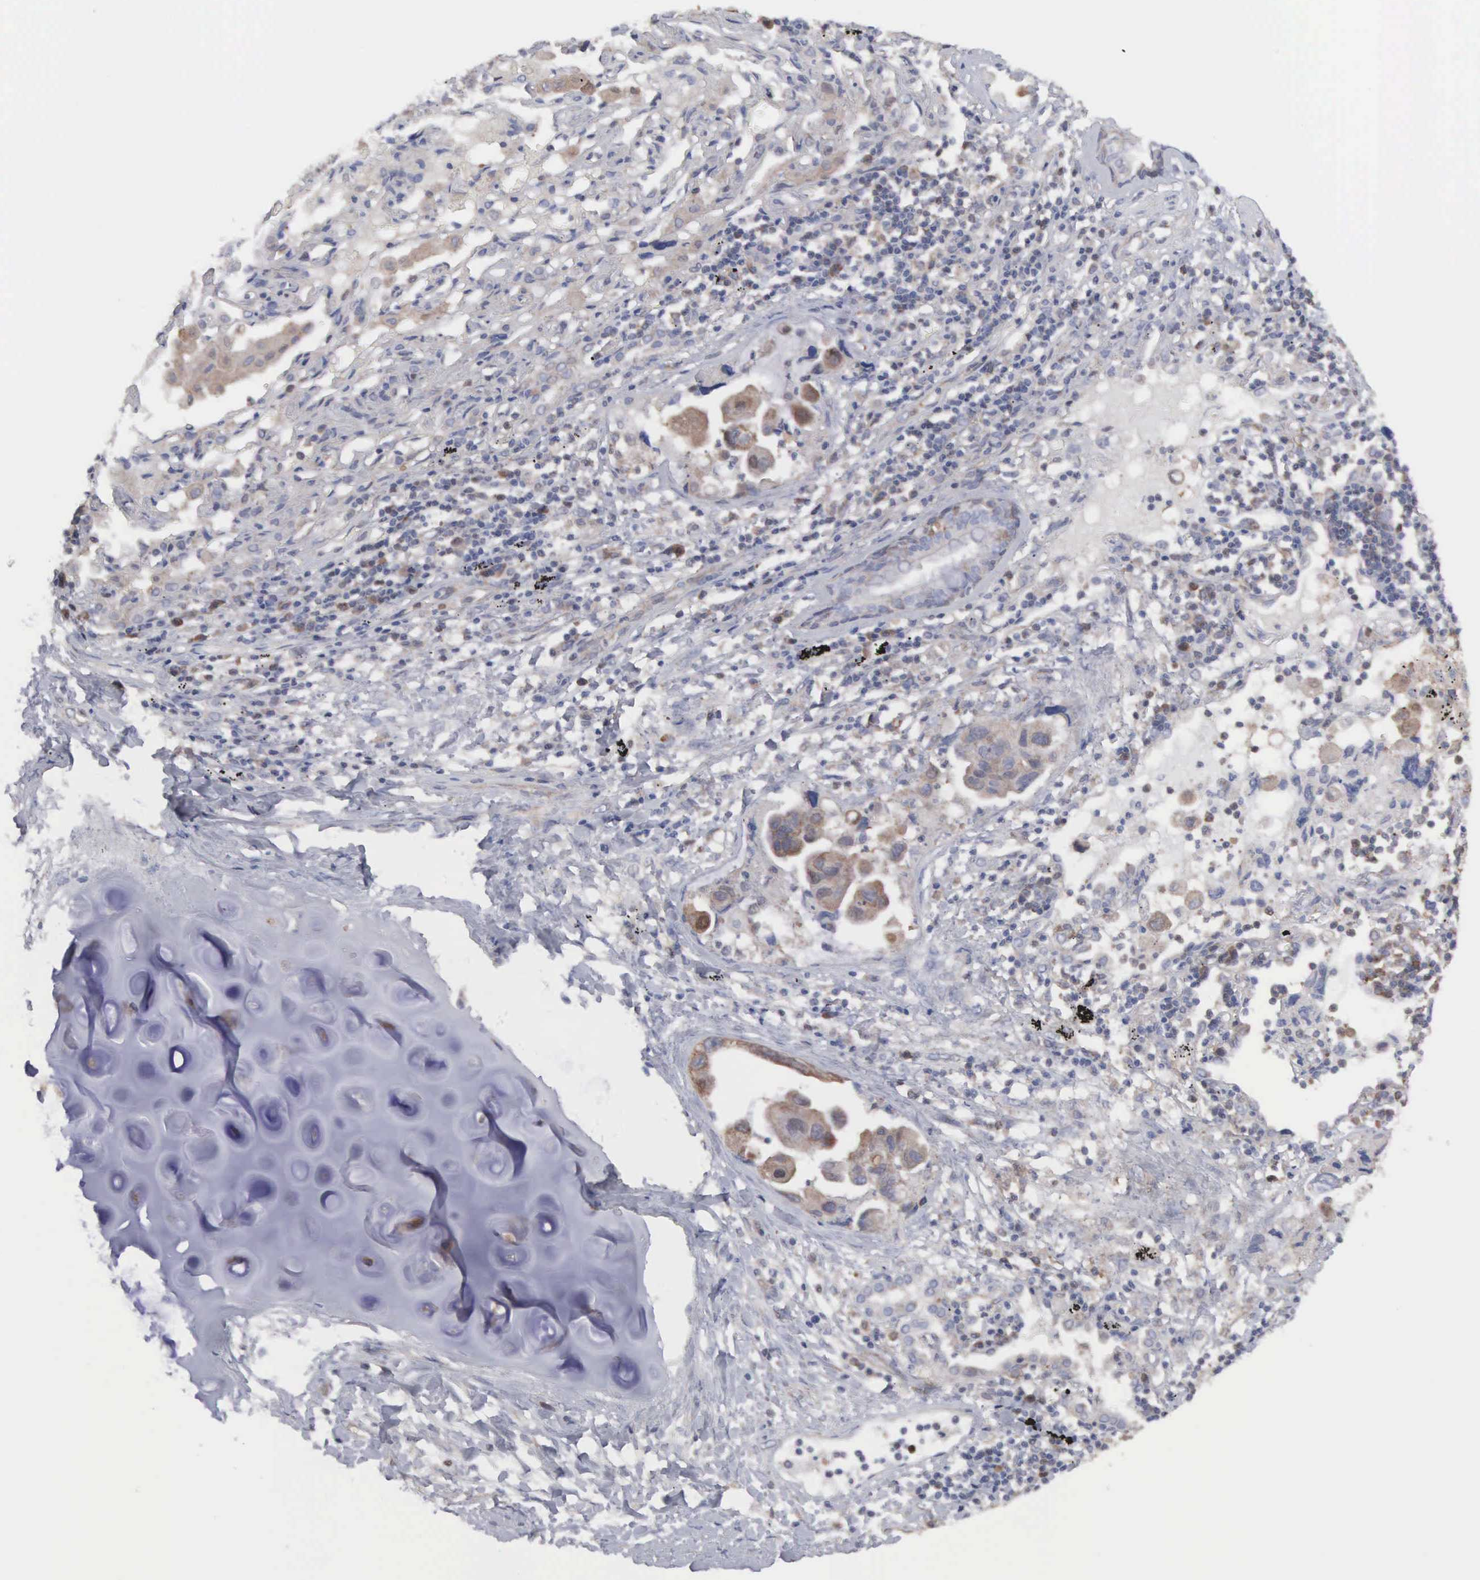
{"staining": {"intensity": "weak", "quantity": "25%-75%", "location": "cytoplasmic/membranous"}, "tissue": "lung cancer", "cell_type": "Tumor cells", "image_type": "cancer", "snomed": [{"axis": "morphology", "description": "Adenocarcinoma, NOS"}, {"axis": "topography", "description": "Lung"}], "caption": "Lung cancer (adenocarcinoma) stained with IHC shows weak cytoplasmic/membranous positivity in approximately 25%-75% of tumor cells.", "gene": "MTHFD1", "patient": {"sex": "male", "age": 64}}